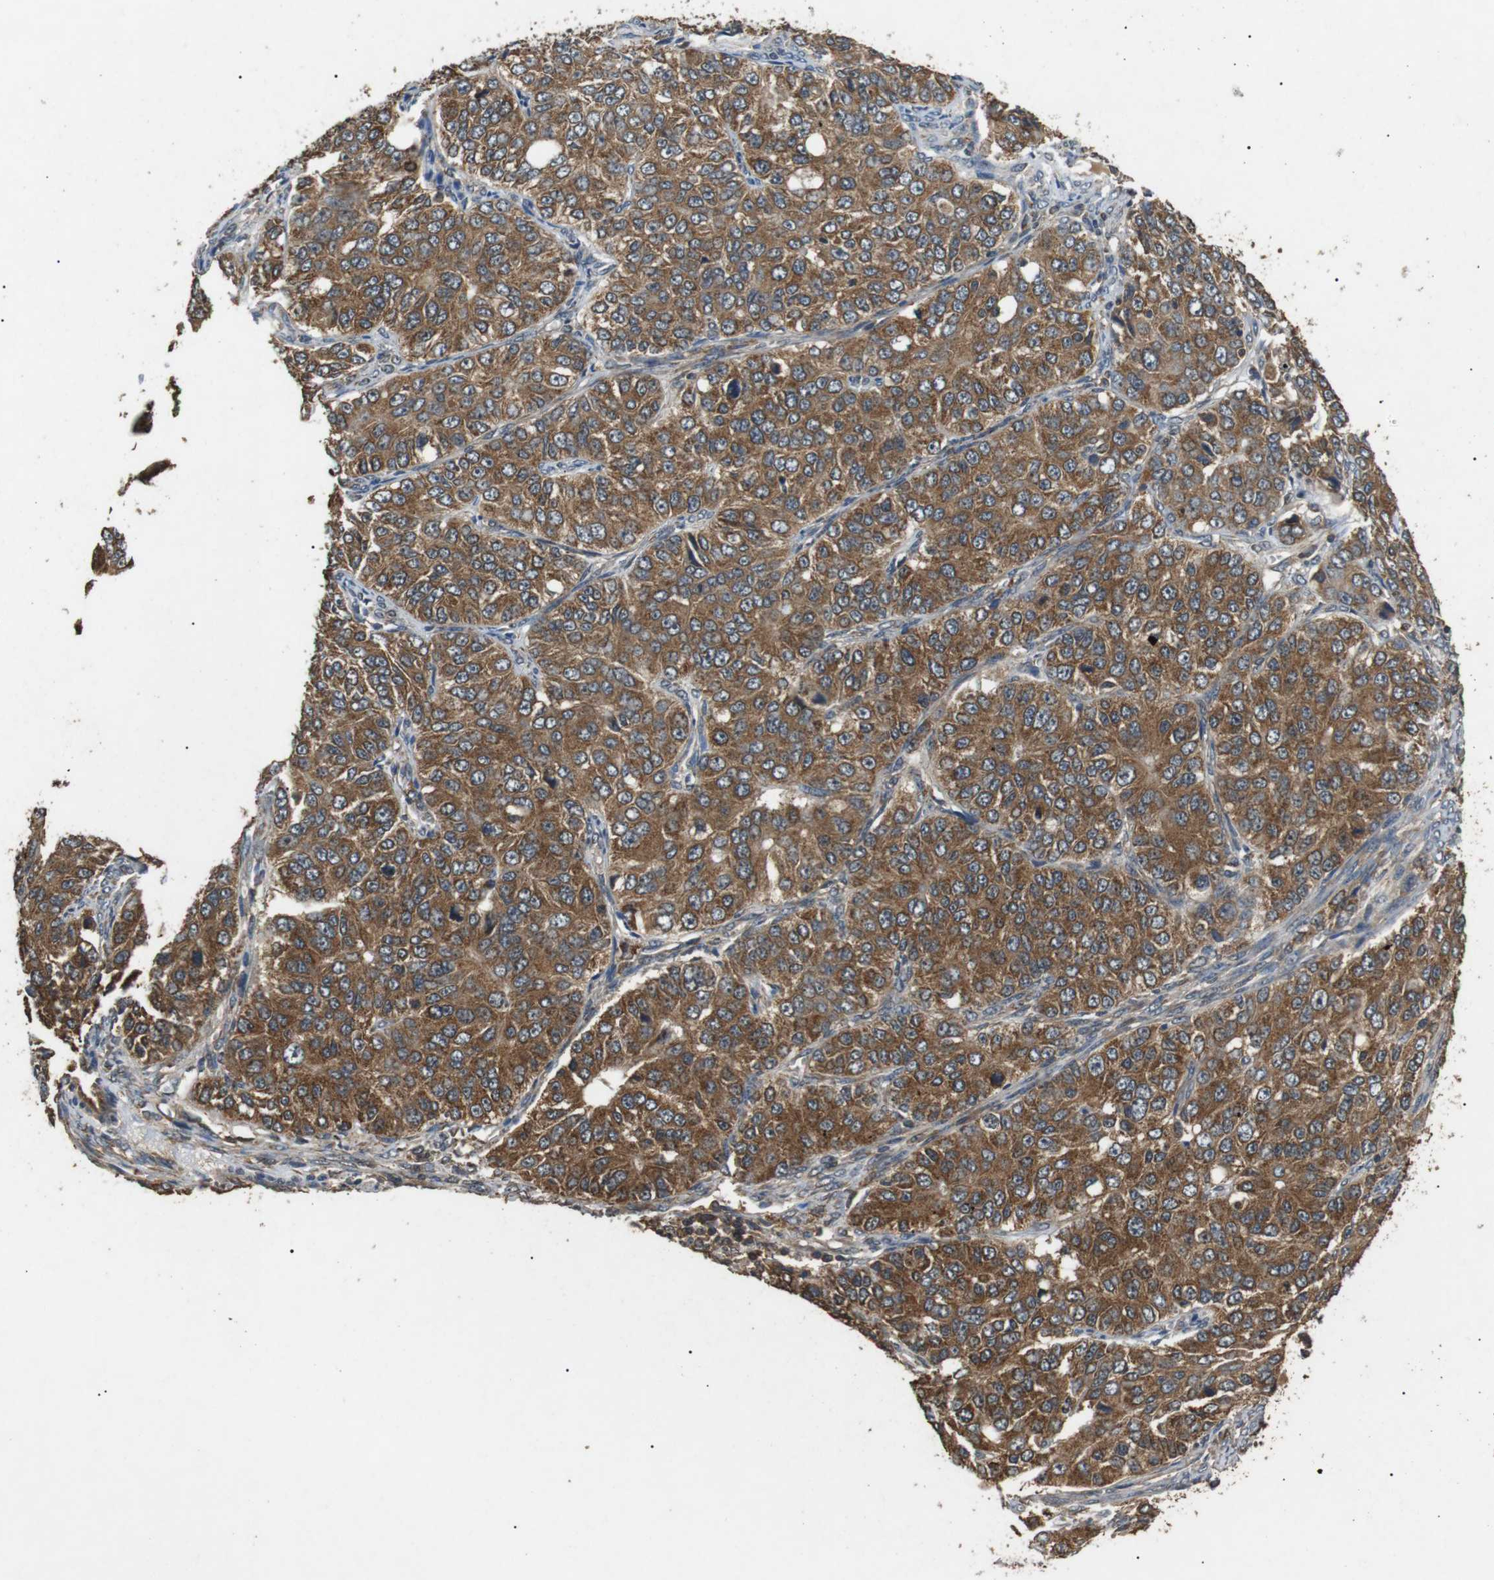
{"staining": {"intensity": "moderate", "quantity": ">75%", "location": "cytoplasmic/membranous"}, "tissue": "ovarian cancer", "cell_type": "Tumor cells", "image_type": "cancer", "snomed": [{"axis": "morphology", "description": "Carcinoma, endometroid"}, {"axis": "topography", "description": "Ovary"}], "caption": "Immunohistochemical staining of human ovarian cancer reveals medium levels of moderate cytoplasmic/membranous positivity in about >75% of tumor cells.", "gene": "TBC1D15", "patient": {"sex": "female", "age": 51}}